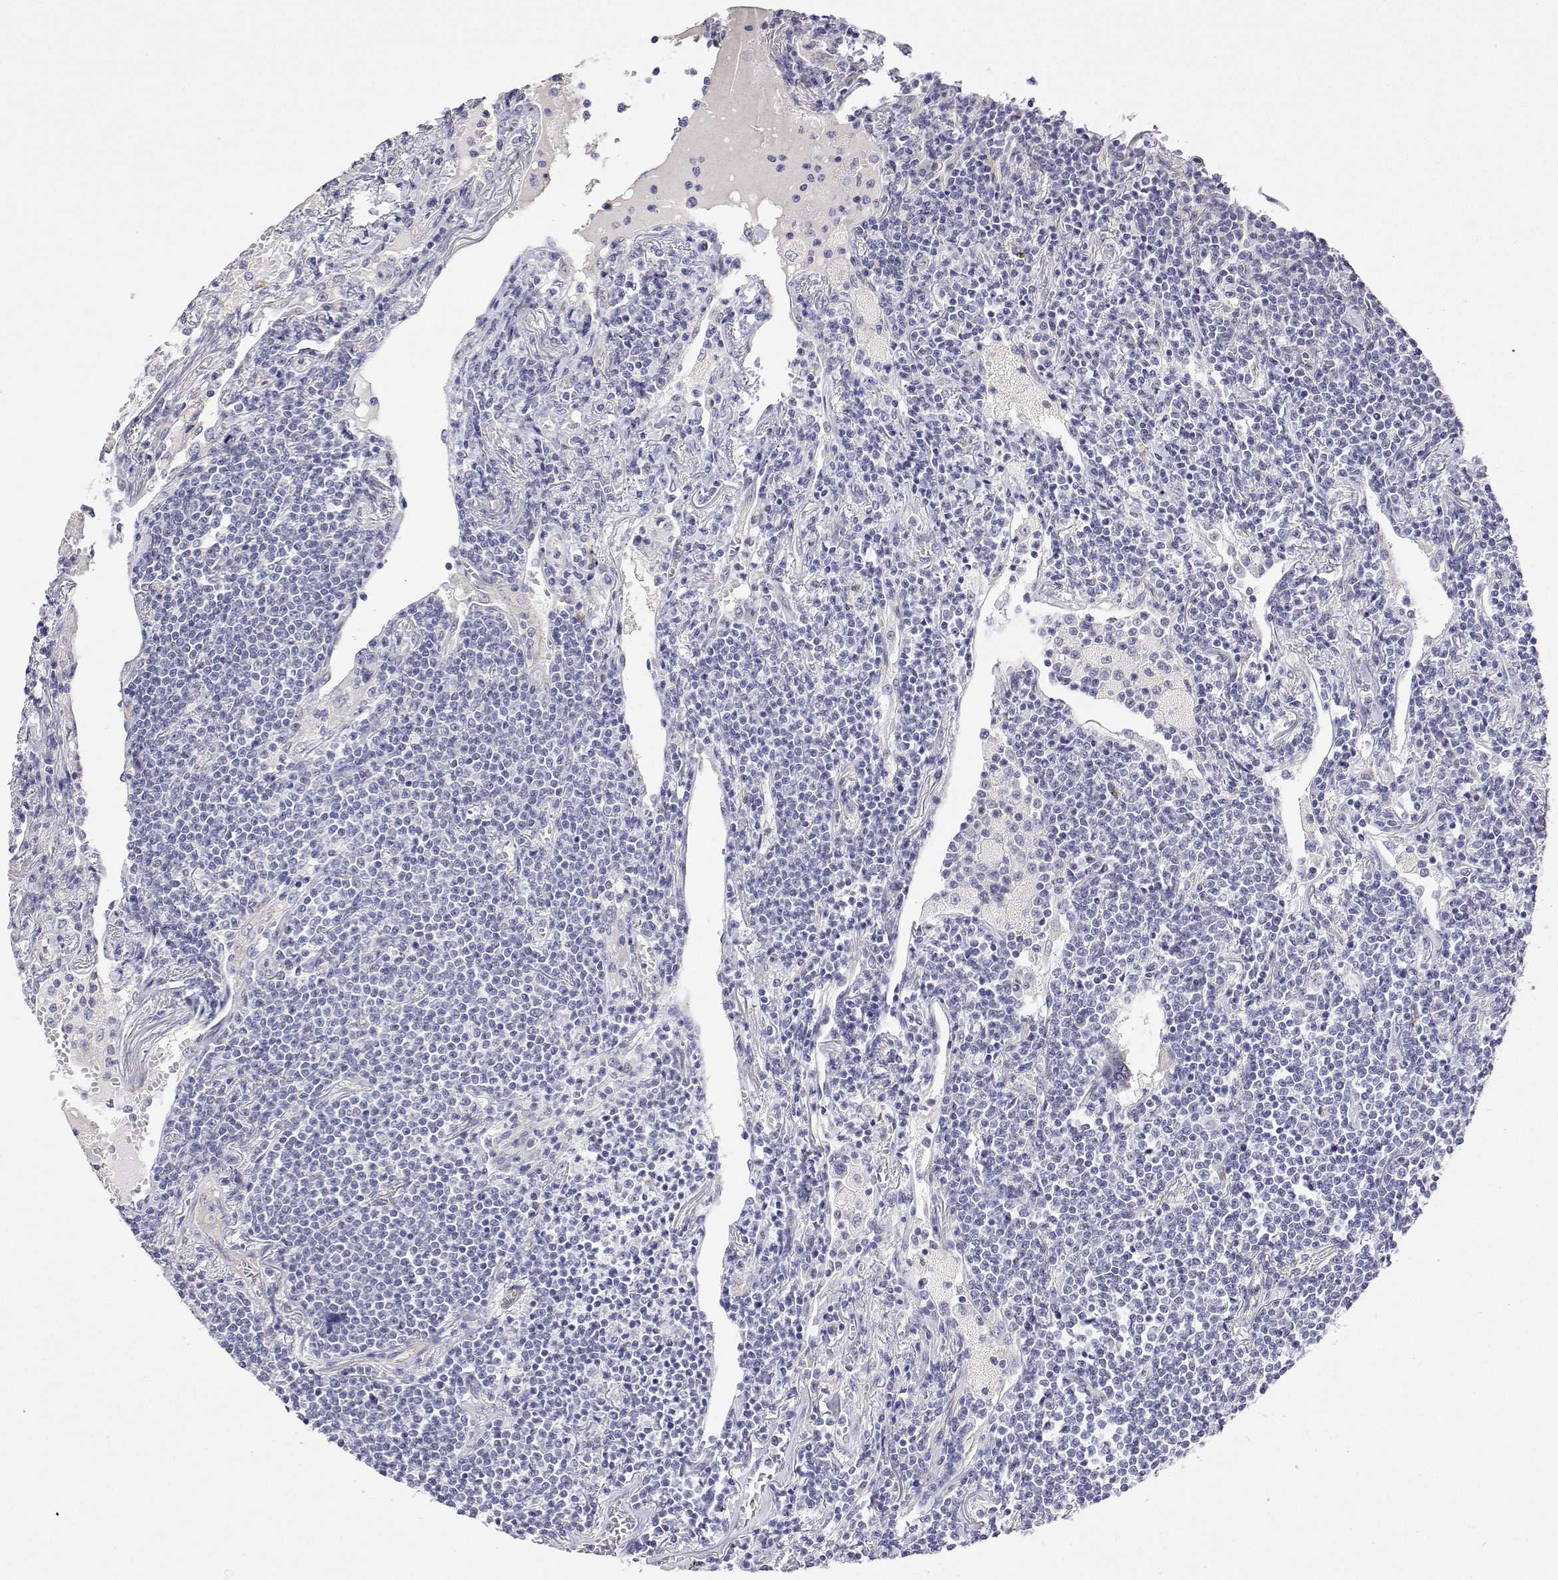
{"staining": {"intensity": "negative", "quantity": "none", "location": "none"}, "tissue": "lymphoma", "cell_type": "Tumor cells", "image_type": "cancer", "snomed": [{"axis": "morphology", "description": "Malignant lymphoma, non-Hodgkin's type, Low grade"}, {"axis": "topography", "description": "Lung"}], "caption": "A photomicrograph of lymphoma stained for a protein exhibits no brown staining in tumor cells.", "gene": "PLCB1", "patient": {"sex": "female", "age": 71}}